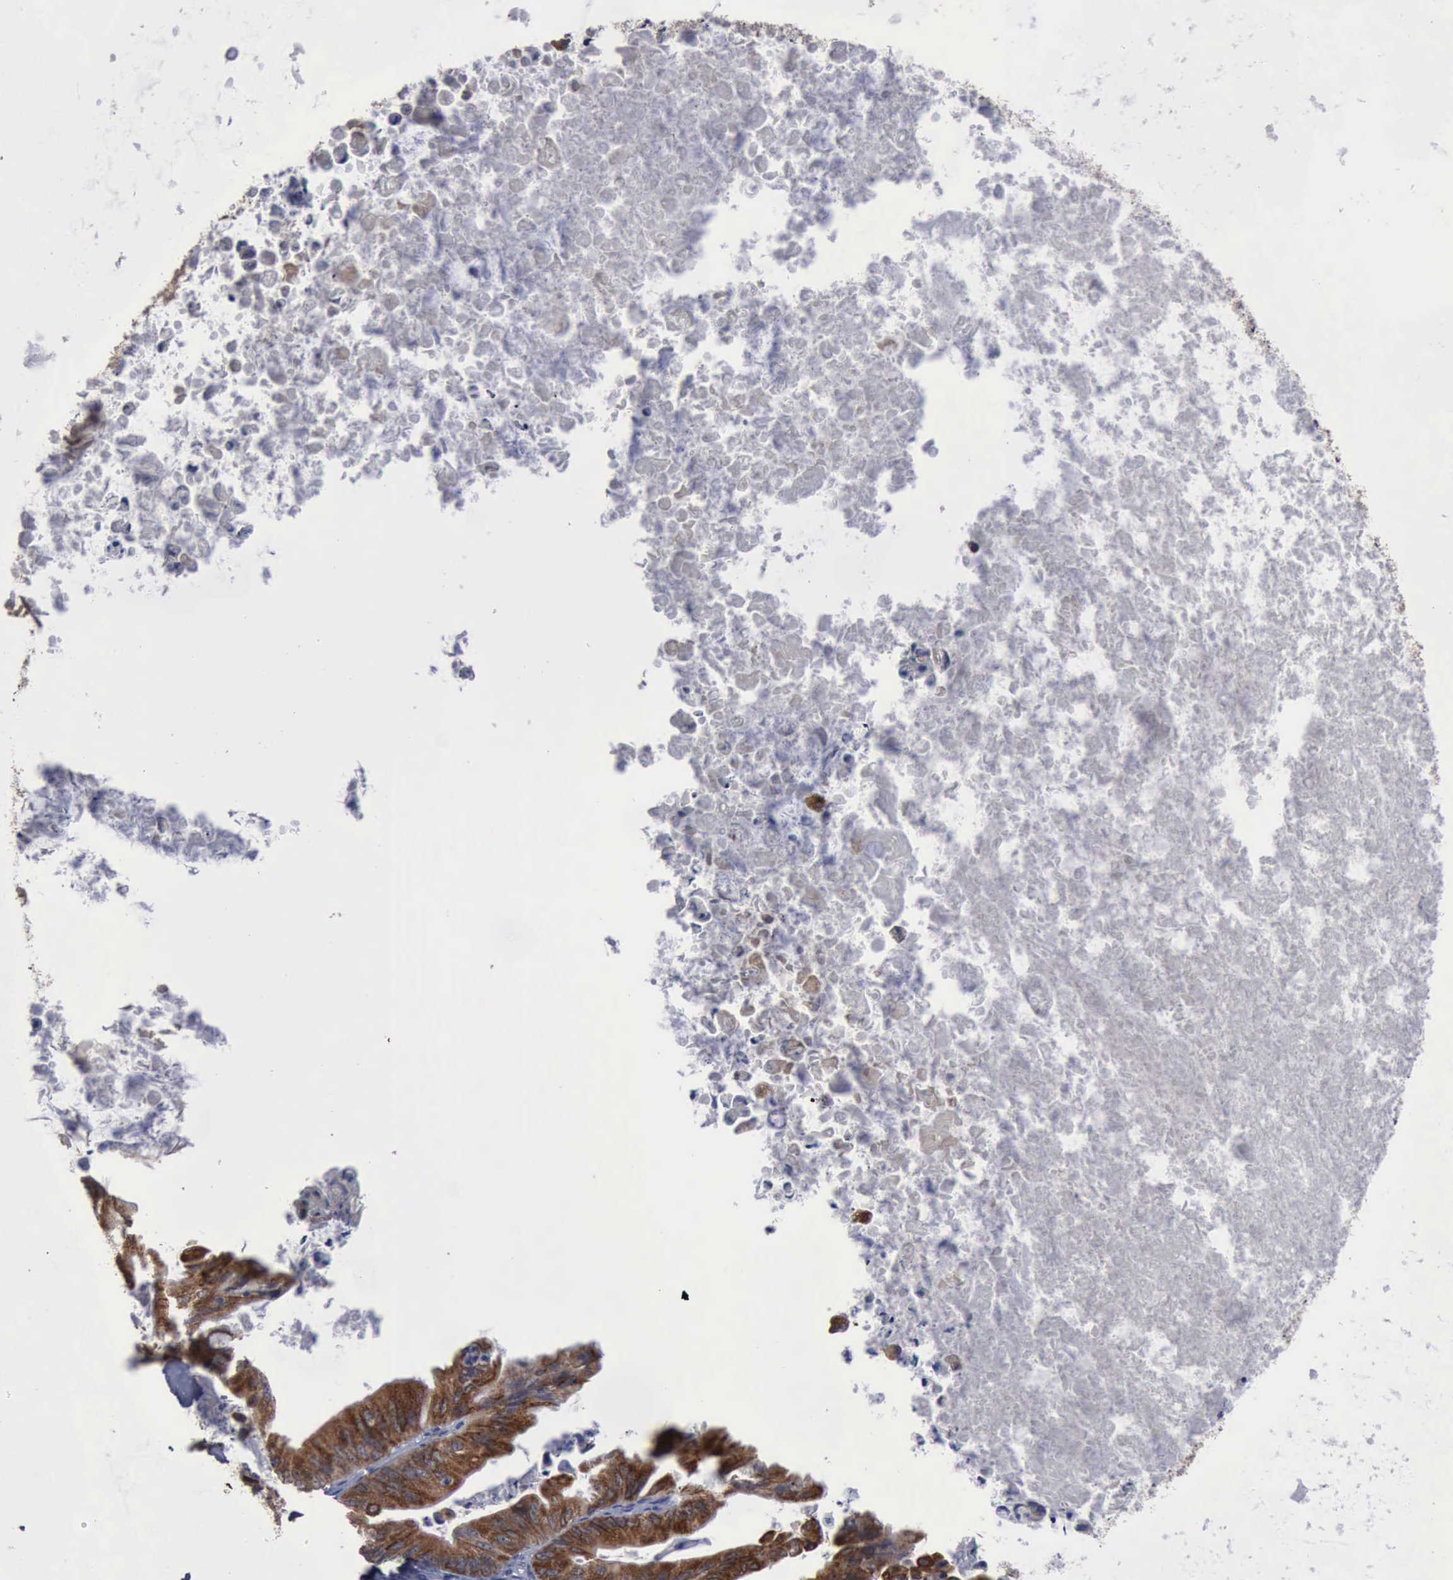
{"staining": {"intensity": "strong", "quantity": ">75%", "location": "cytoplasmic/membranous"}, "tissue": "ovarian cancer", "cell_type": "Tumor cells", "image_type": "cancer", "snomed": [{"axis": "morphology", "description": "Cystadenocarcinoma, mucinous, NOS"}, {"axis": "topography", "description": "Ovary"}], "caption": "The image displays staining of ovarian mucinous cystadenocarcinoma, revealing strong cytoplasmic/membranous protein positivity (brown color) within tumor cells. Nuclei are stained in blue.", "gene": "CRKL", "patient": {"sex": "female", "age": 37}}